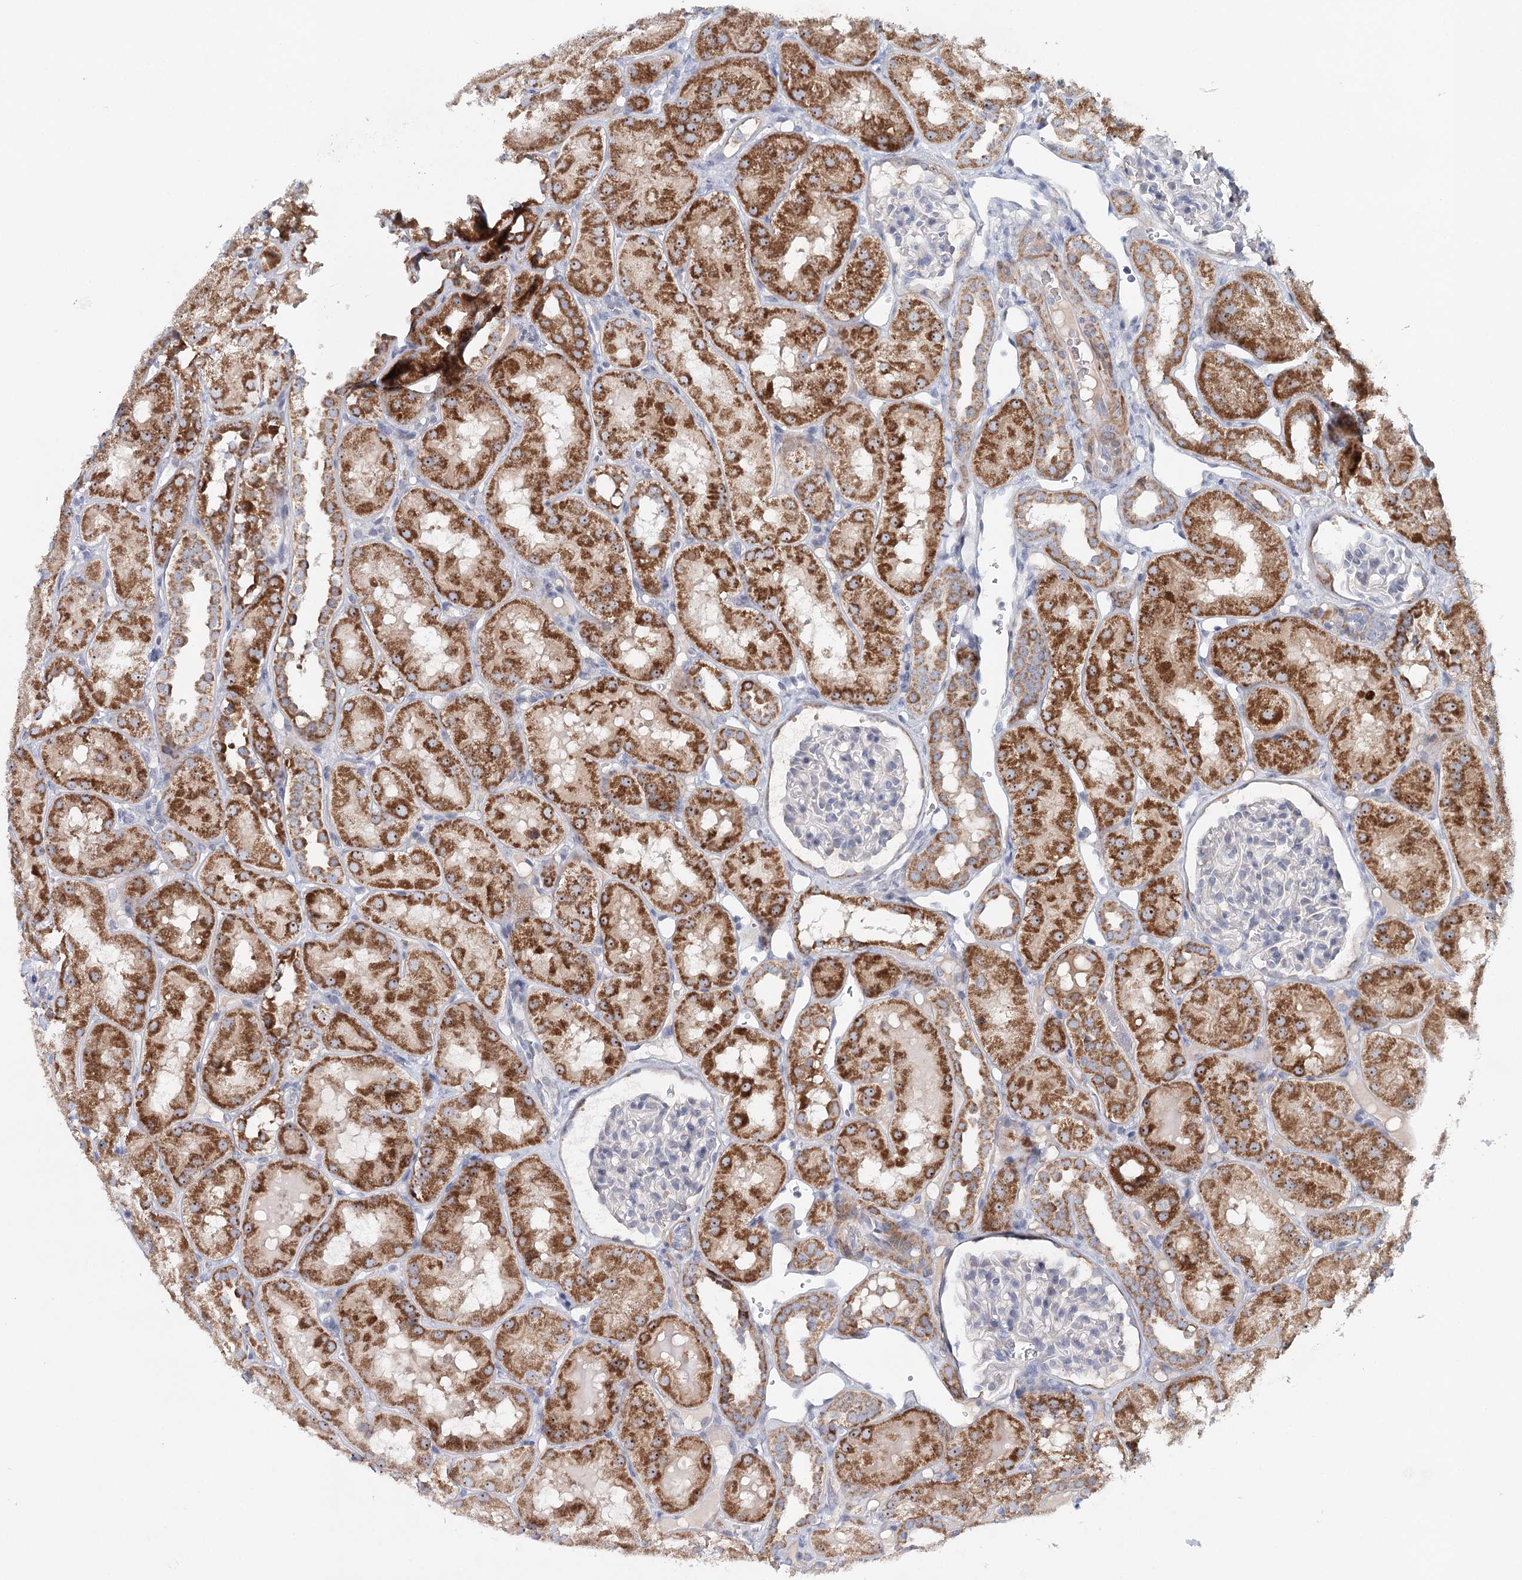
{"staining": {"intensity": "negative", "quantity": "none", "location": "none"}, "tissue": "kidney", "cell_type": "Cells in glomeruli", "image_type": "normal", "snomed": [{"axis": "morphology", "description": "Normal tissue, NOS"}, {"axis": "topography", "description": "Kidney"}, {"axis": "topography", "description": "Urinary bladder"}], "caption": "Cells in glomeruli are negative for protein expression in benign human kidney. (IHC, brightfield microscopy, high magnification).", "gene": "RBM43", "patient": {"sex": "male", "age": 16}}